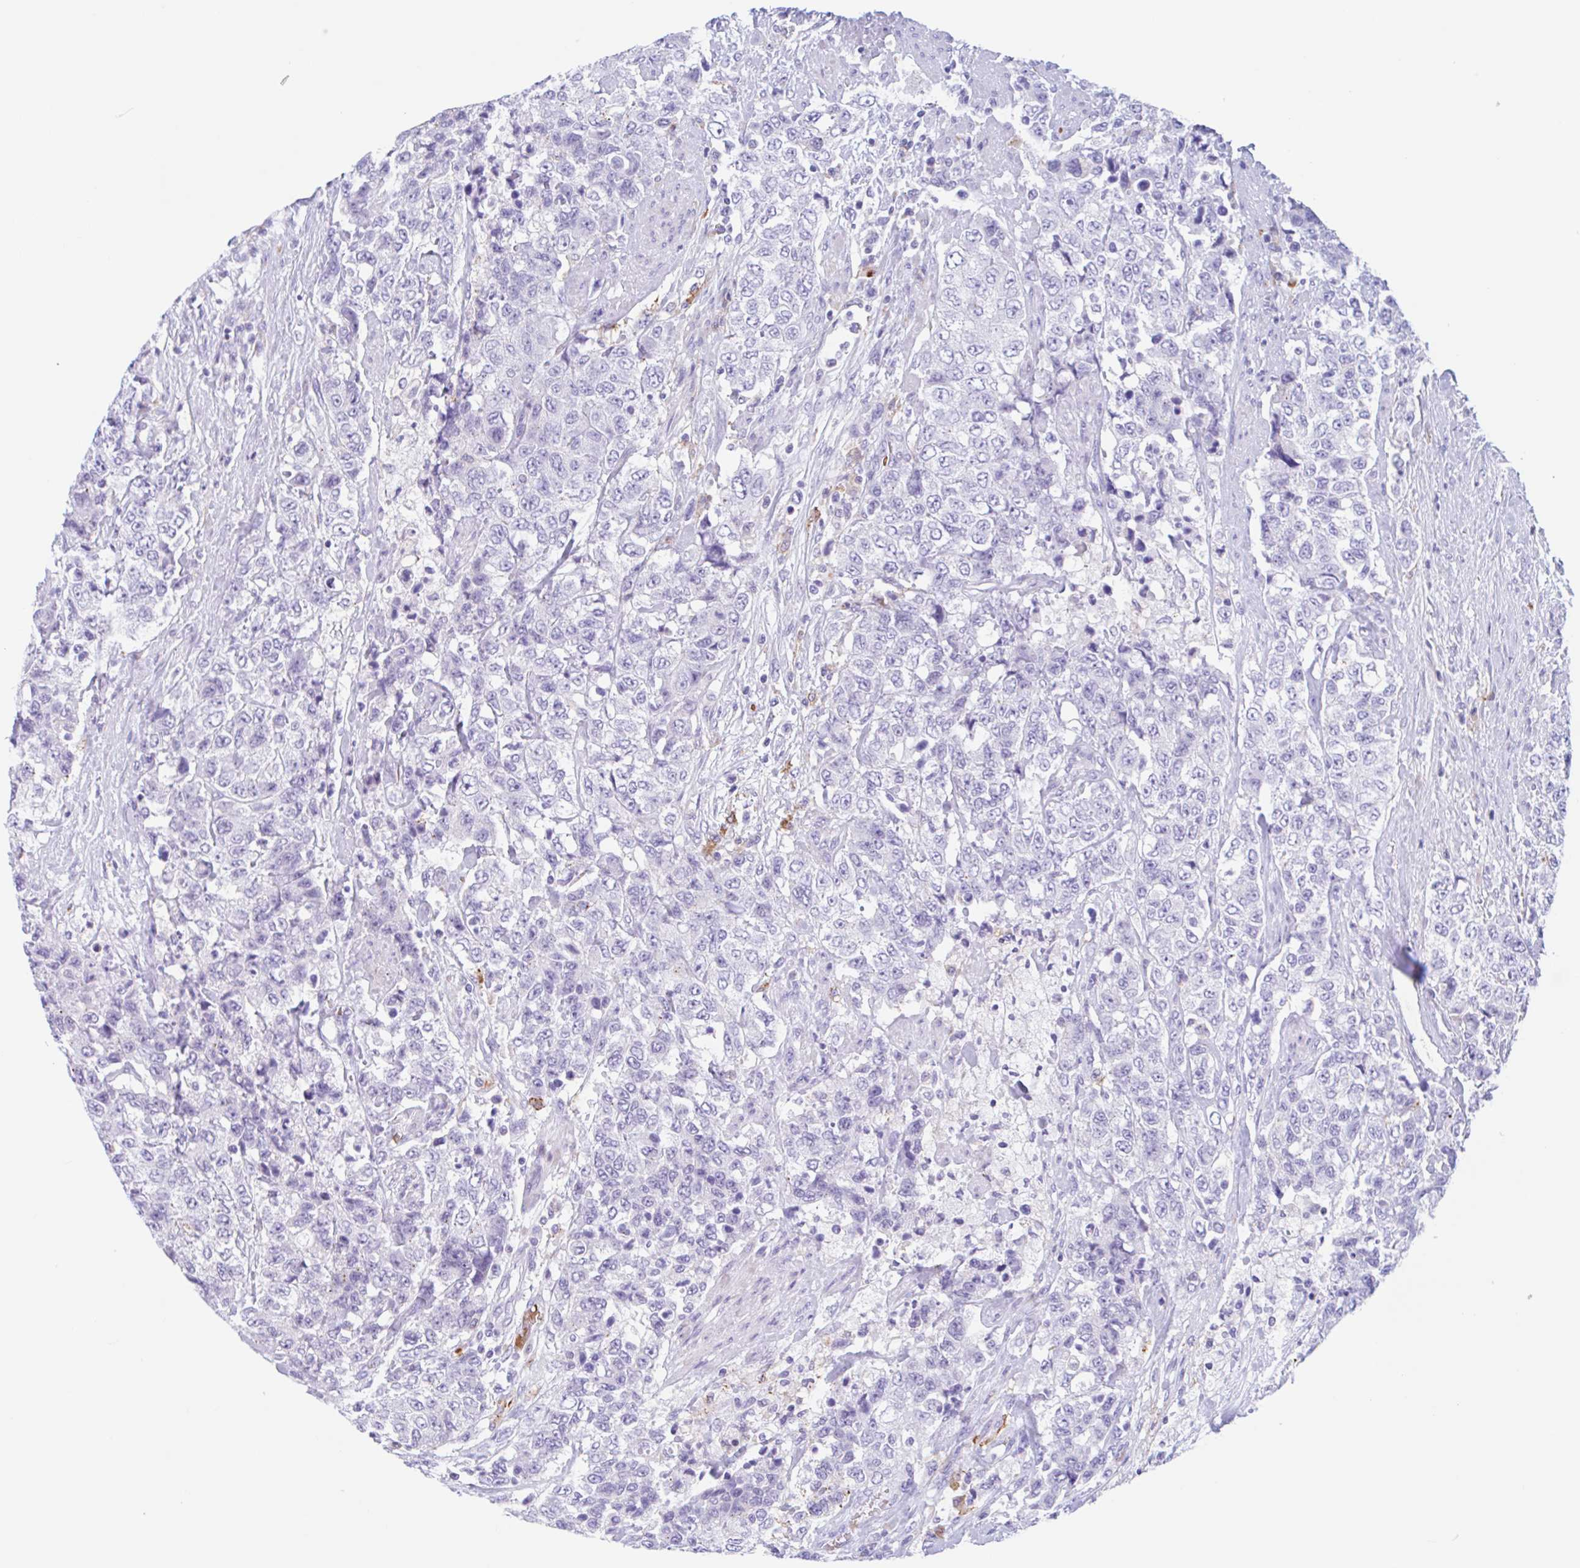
{"staining": {"intensity": "negative", "quantity": "none", "location": "none"}, "tissue": "urothelial cancer", "cell_type": "Tumor cells", "image_type": "cancer", "snomed": [{"axis": "morphology", "description": "Urothelial carcinoma, High grade"}, {"axis": "topography", "description": "Urinary bladder"}], "caption": "Tumor cells are negative for brown protein staining in high-grade urothelial carcinoma.", "gene": "ANKRD9", "patient": {"sex": "female", "age": 78}}